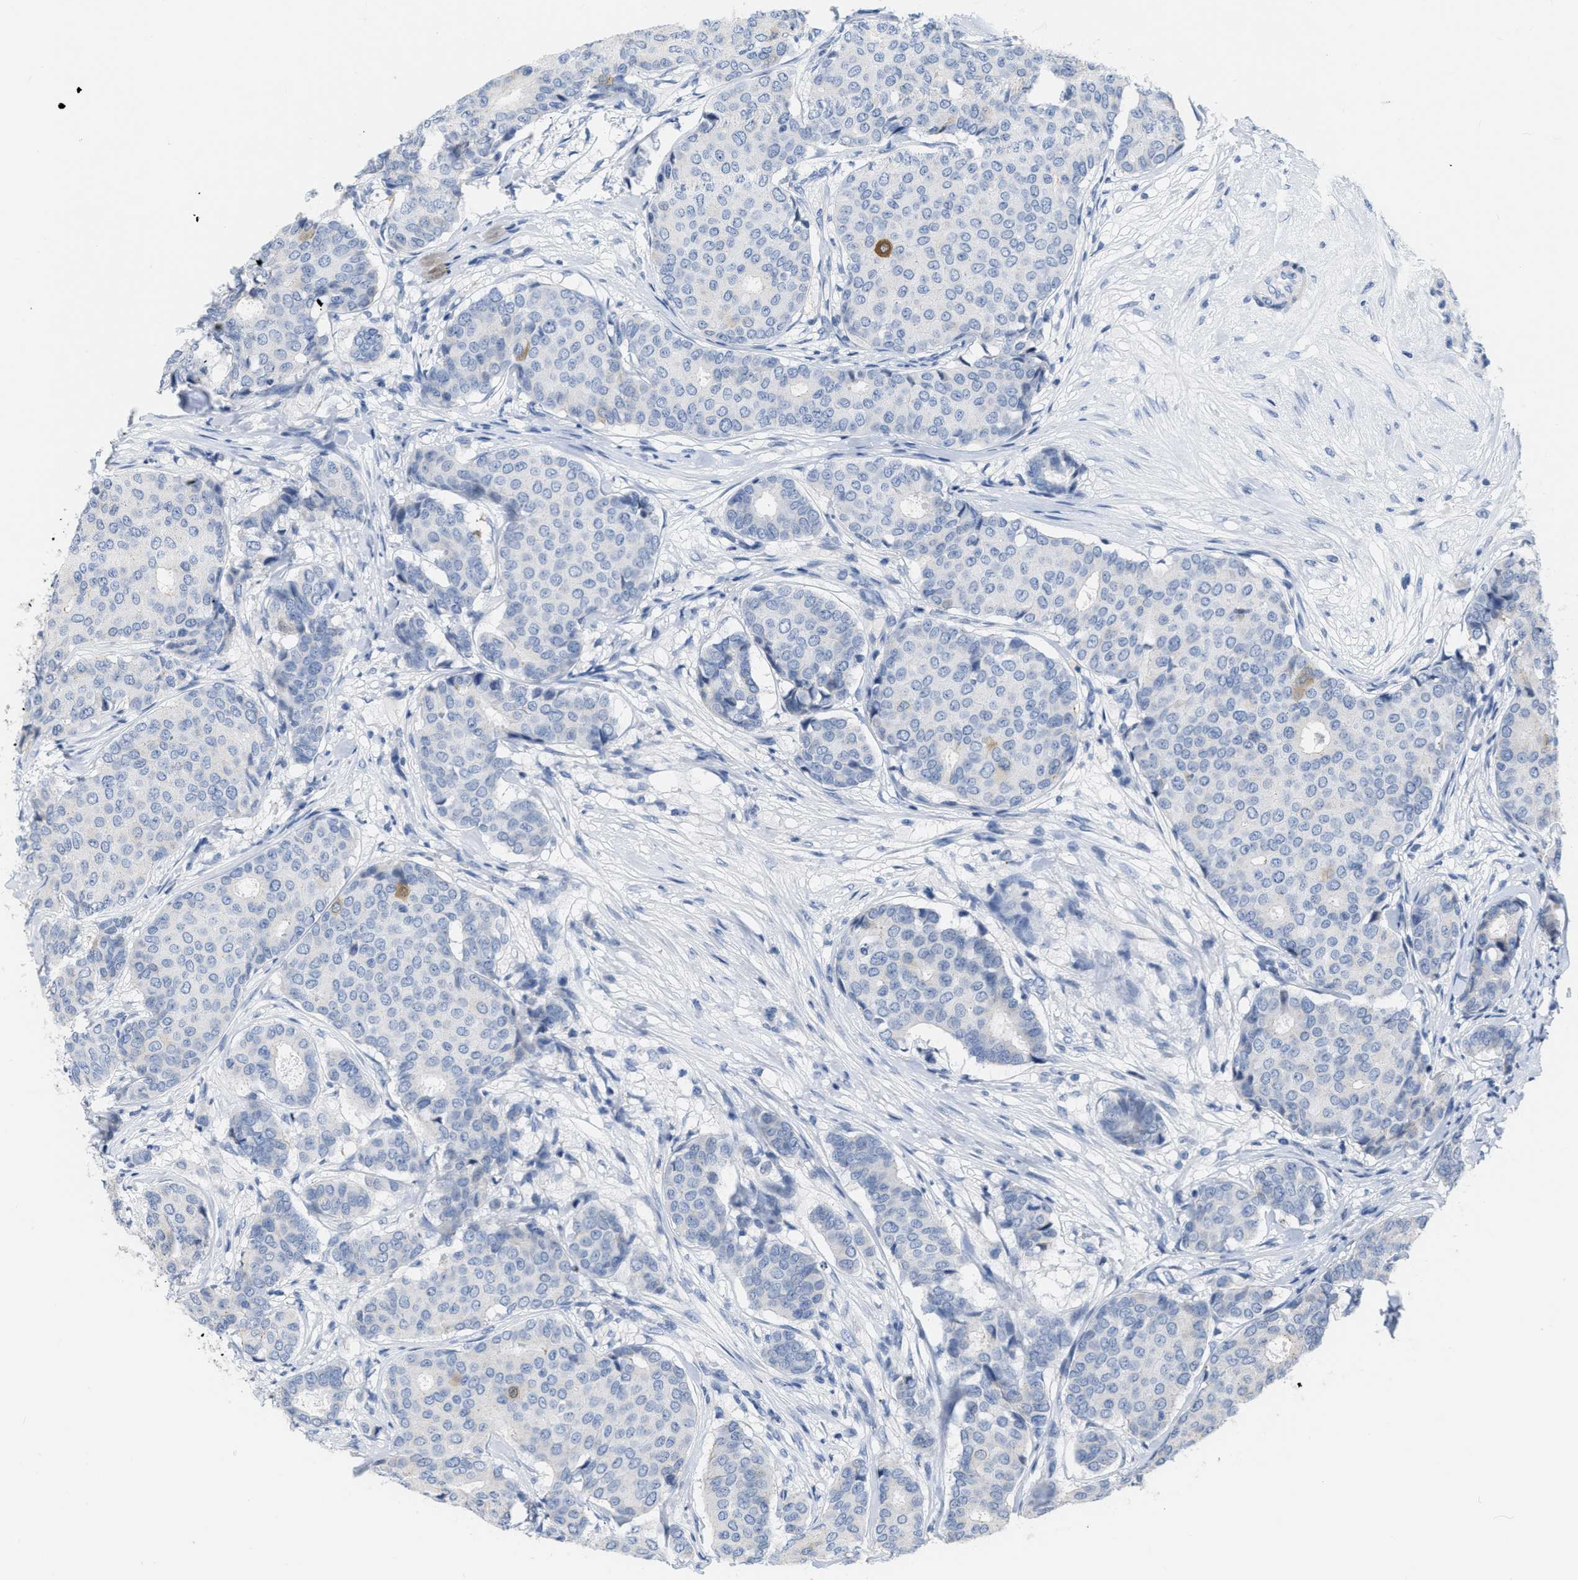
{"staining": {"intensity": "negative", "quantity": "none", "location": "none"}, "tissue": "breast cancer", "cell_type": "Tumor cells", "image_type": "cancer", "snomed": [{"axis": "morphology", "description": "Duct carcinoma"}, {"axis": "topography", "description": "Breast"}], "caption": "Immunohistochemistry micrograph of human breast cancer (intraductal carcinoma) stained for a protein (brown), which exhibits no expression in tumor cells. Brightfield microscopy of immunohistochemistry stained with DAB (brown) and hematoxylin (blue), captured at high magnification.", "gene": "CRYM", "patient": {"sex": "female", "age": 75}}